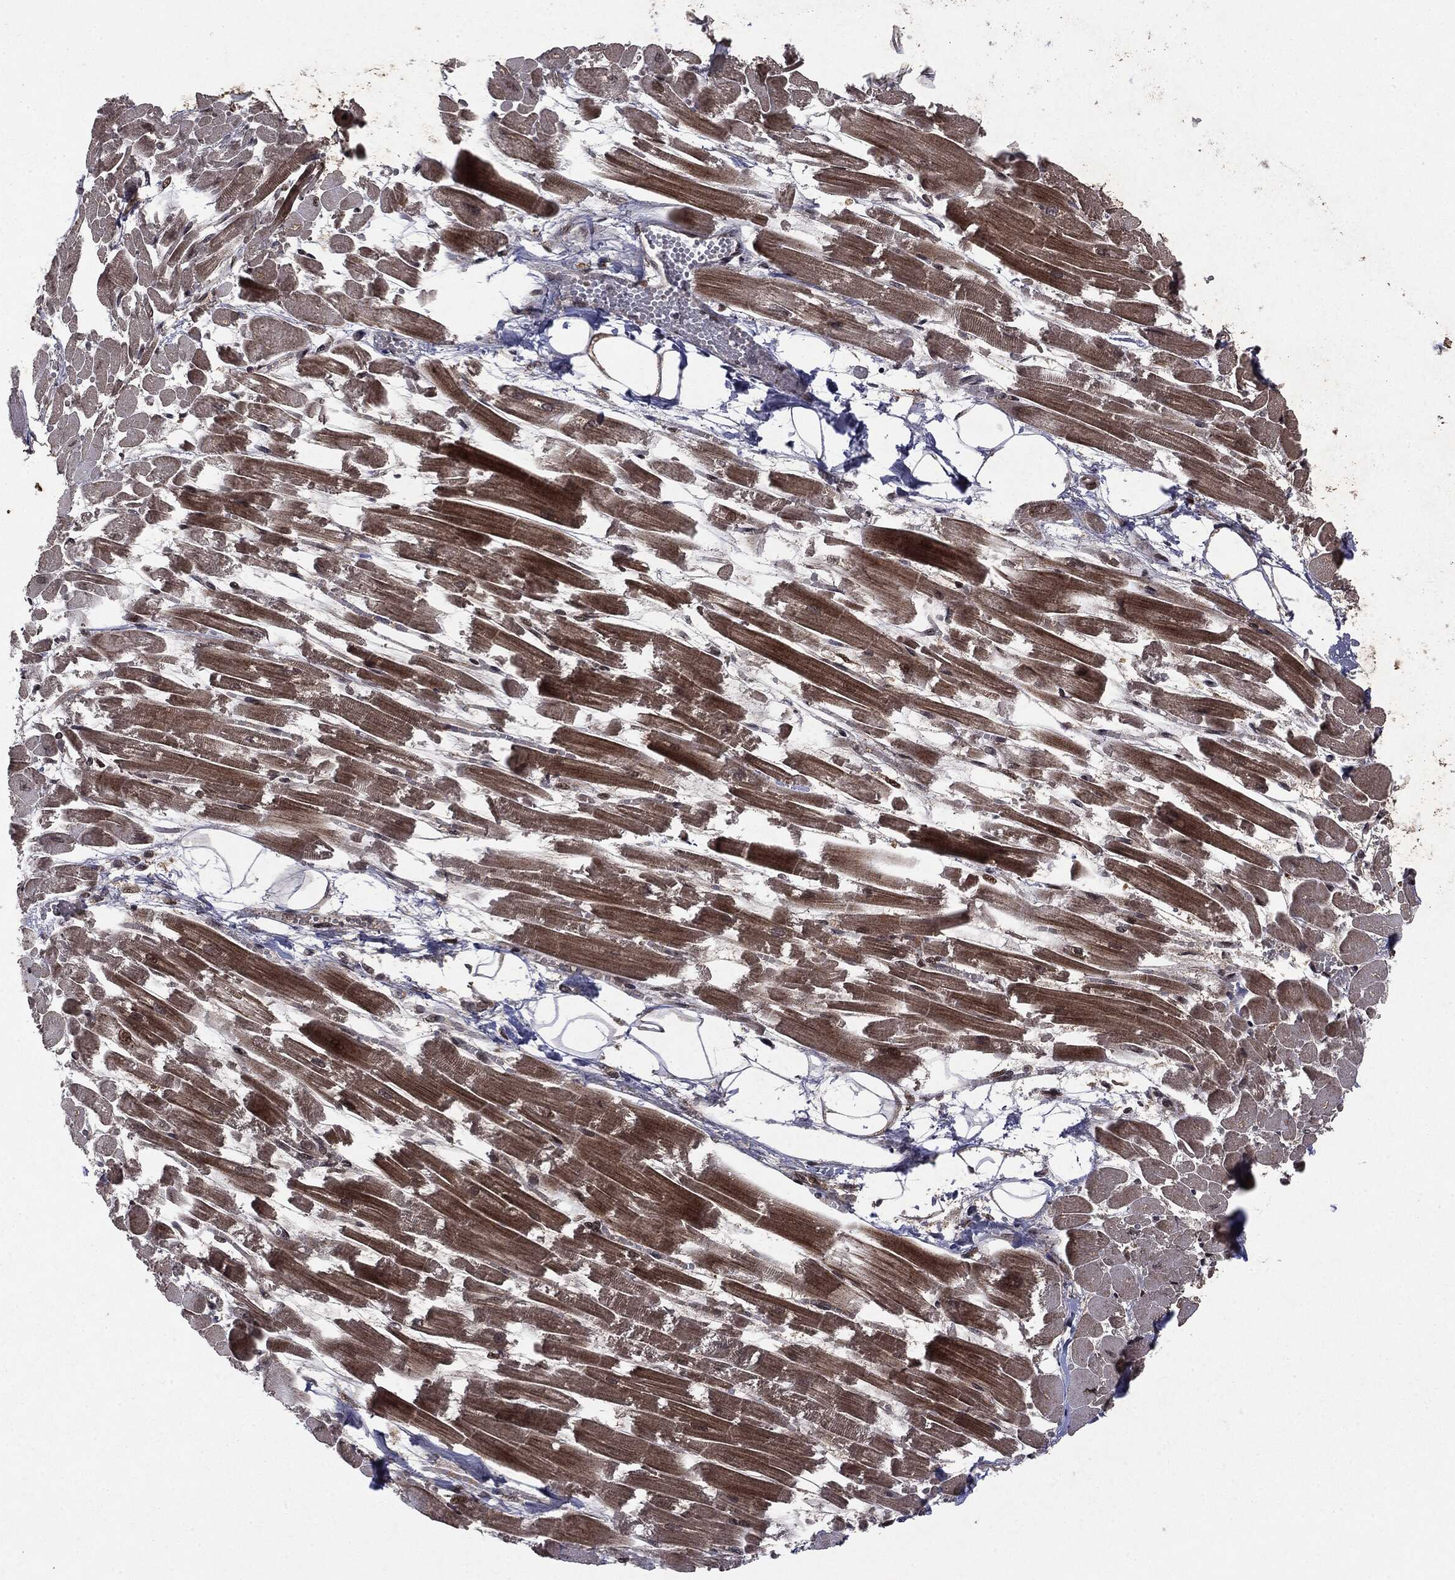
{"staining": {"intensity": "moderate", "quantity": ">75%", "location": "cytoplasmic/membranous"}, "tissue": "heart muscle", "cell_type": "Cardiomyocytes", "image_type": "normal", "snomed": [{"axis": "morphology", "description": "Normal tissue, NOS"}, {"axis": "topography", "description": "Heart"}], "caption": "A histopathology image showing moderate cytoplasmic/membranous expression in approximately >75% of cardiomyocytes in unremarkable heart muscle, as visualized by brown immunohistochemical staining.", "gene": "OTUB1", "patient": {"sex": "female", "age": 52}}